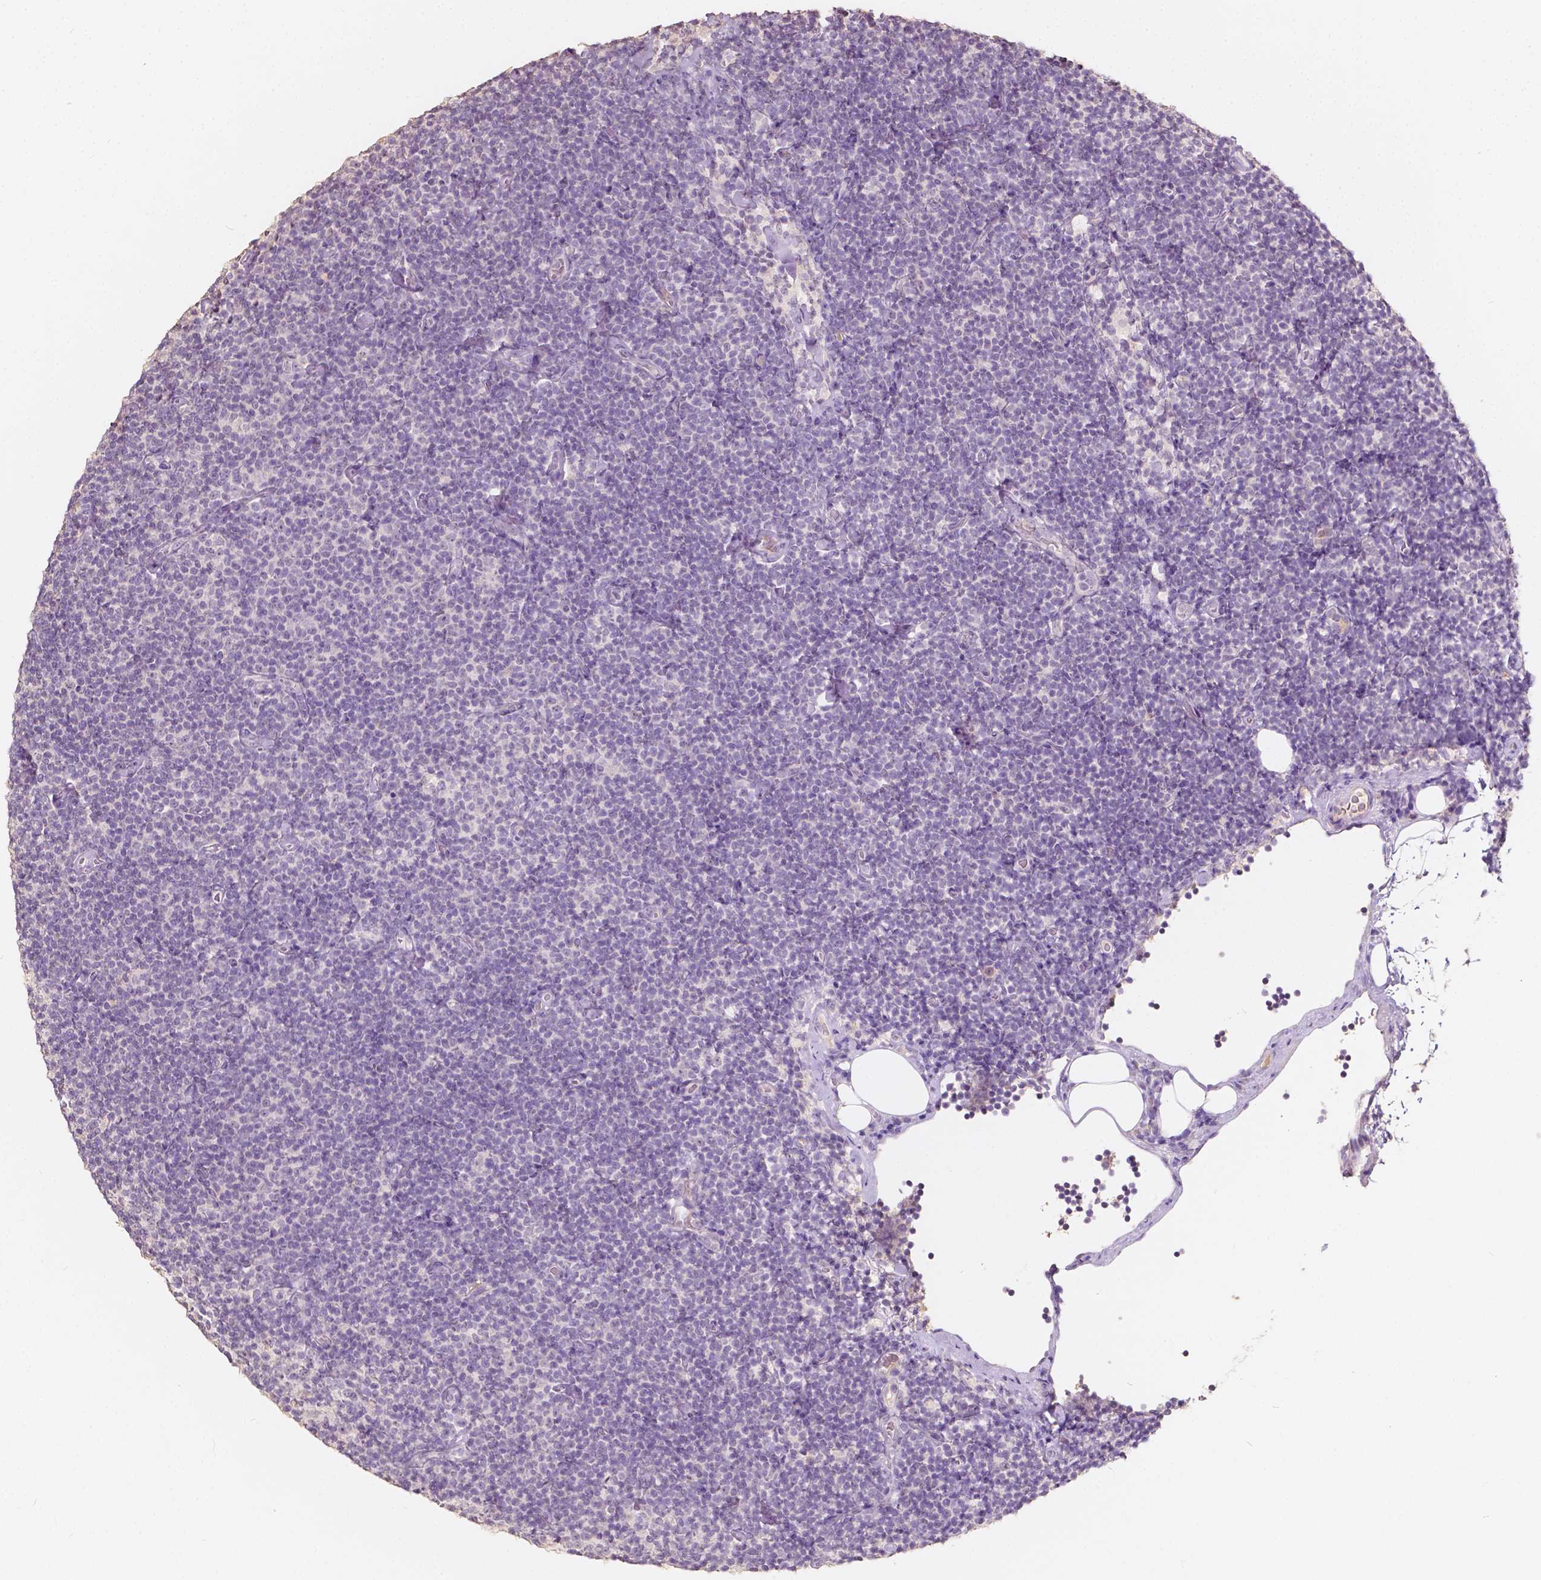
{"staining": {"intensity": "negative", "quantity": "none", "location": "none"}, "tissue": "lymphoma", "cell_type": "Tumor cells", "image_type": "cancer", "snomed": [{"axis": "morphology", "description": "Malignant lymphoma, non-Hodgkin's type, Low grade"}, {"axis": "topography", "description": "Lymph node"}], "caption": "Tumor cells are negative for protein expression in human lymphoma.", "gene": "SOX15", "patient": {"sex": "male", "age": 81}}